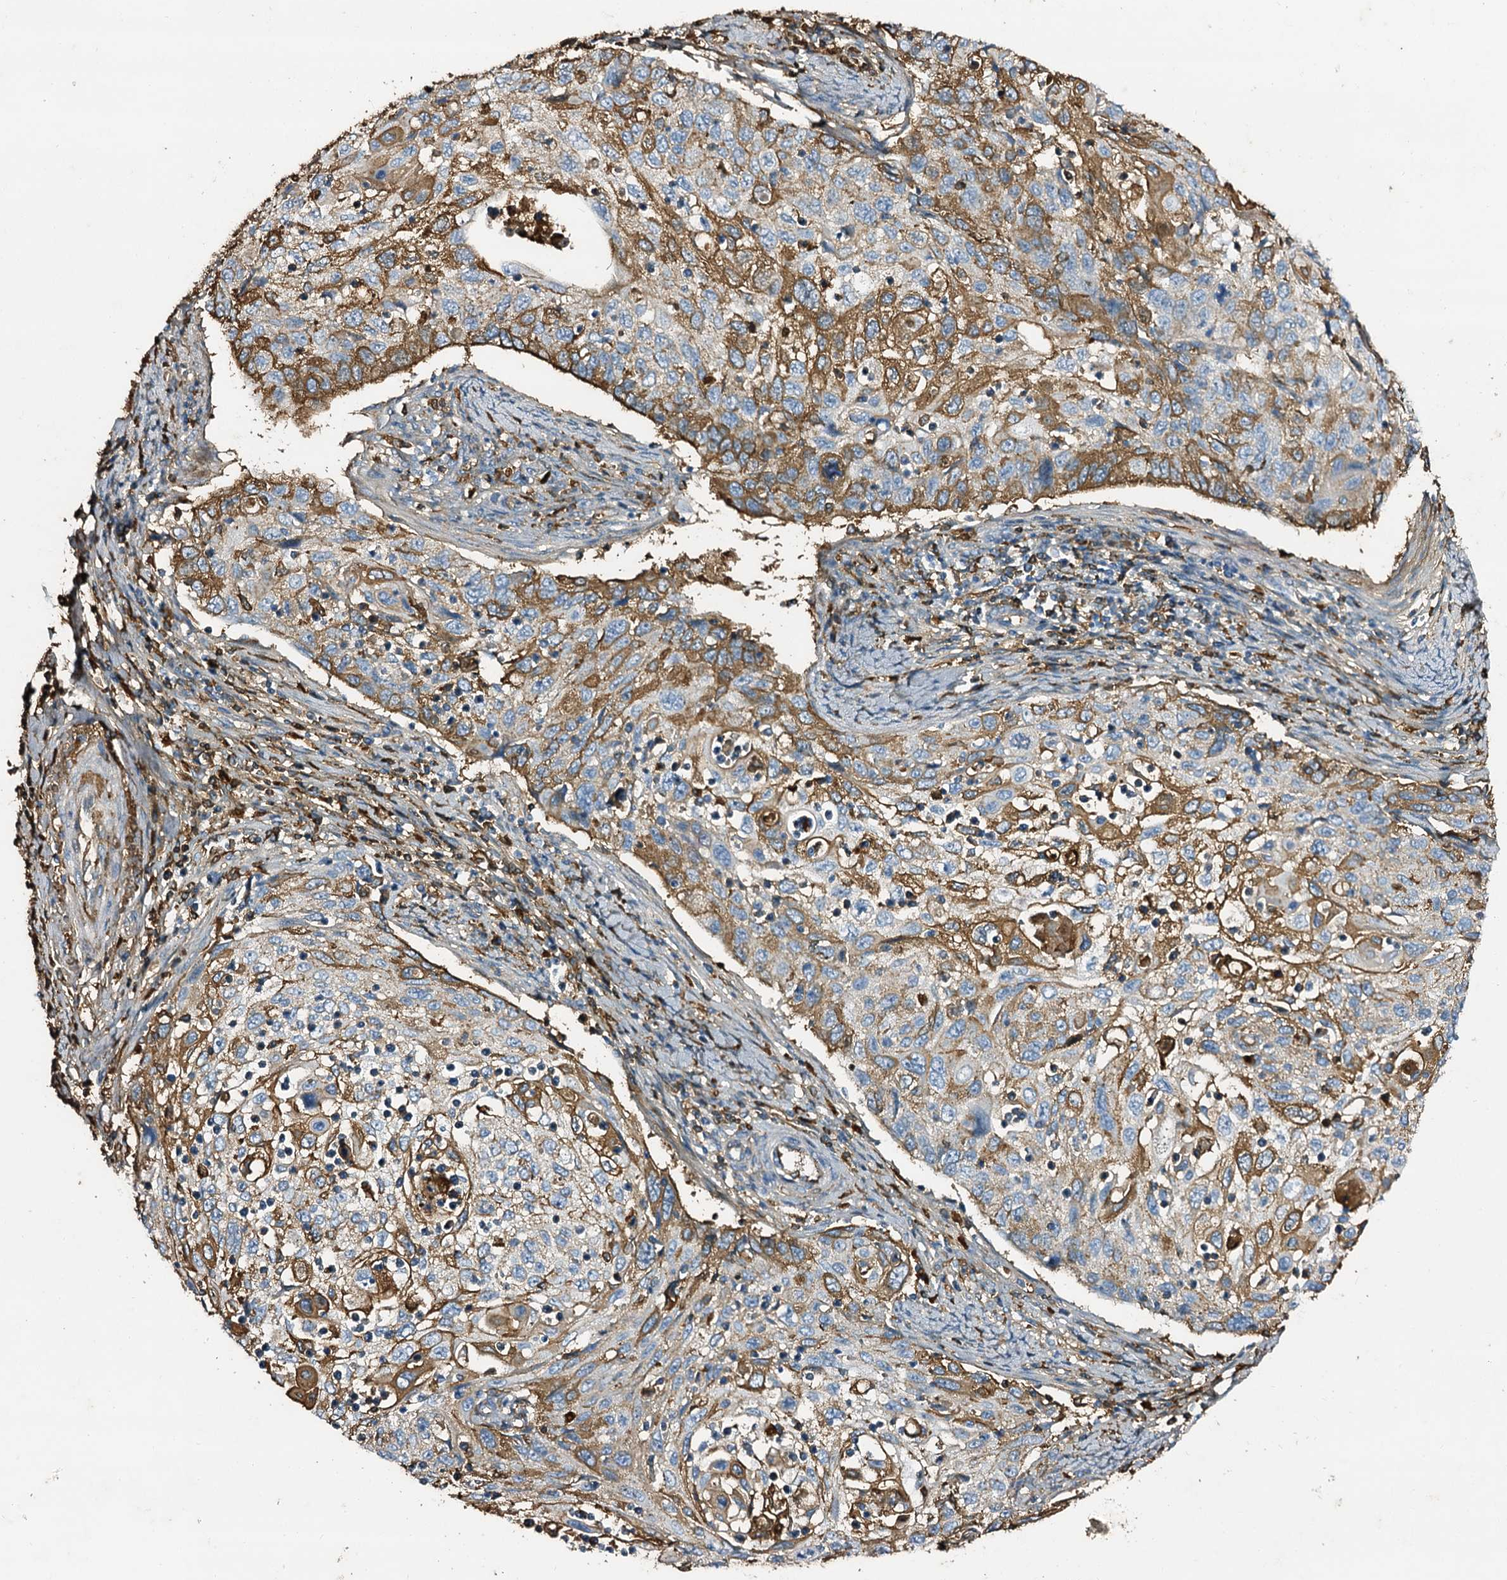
{"staining": {"intensity": "strong", "quantity": "25%-75%", "location": "cytoplasmic/membranous"}, "tissue": "cervical cancer", "cell_type": "Tumor cells", "image_type": "cancer", "snomed": [{"axis": "morphology", "description": "Squamous cell carcinoma, NOS"}, {"axis": "topography", "description": "Cervix"}], "caption": "Immunohistochemical staining of human cervical cancer reveals high levels of strong cytoplasmic/membranous expression in about 25%-75% of tumor cells.", "gene": "EDN1", "patient": {"sex": "female", "age": 70}}